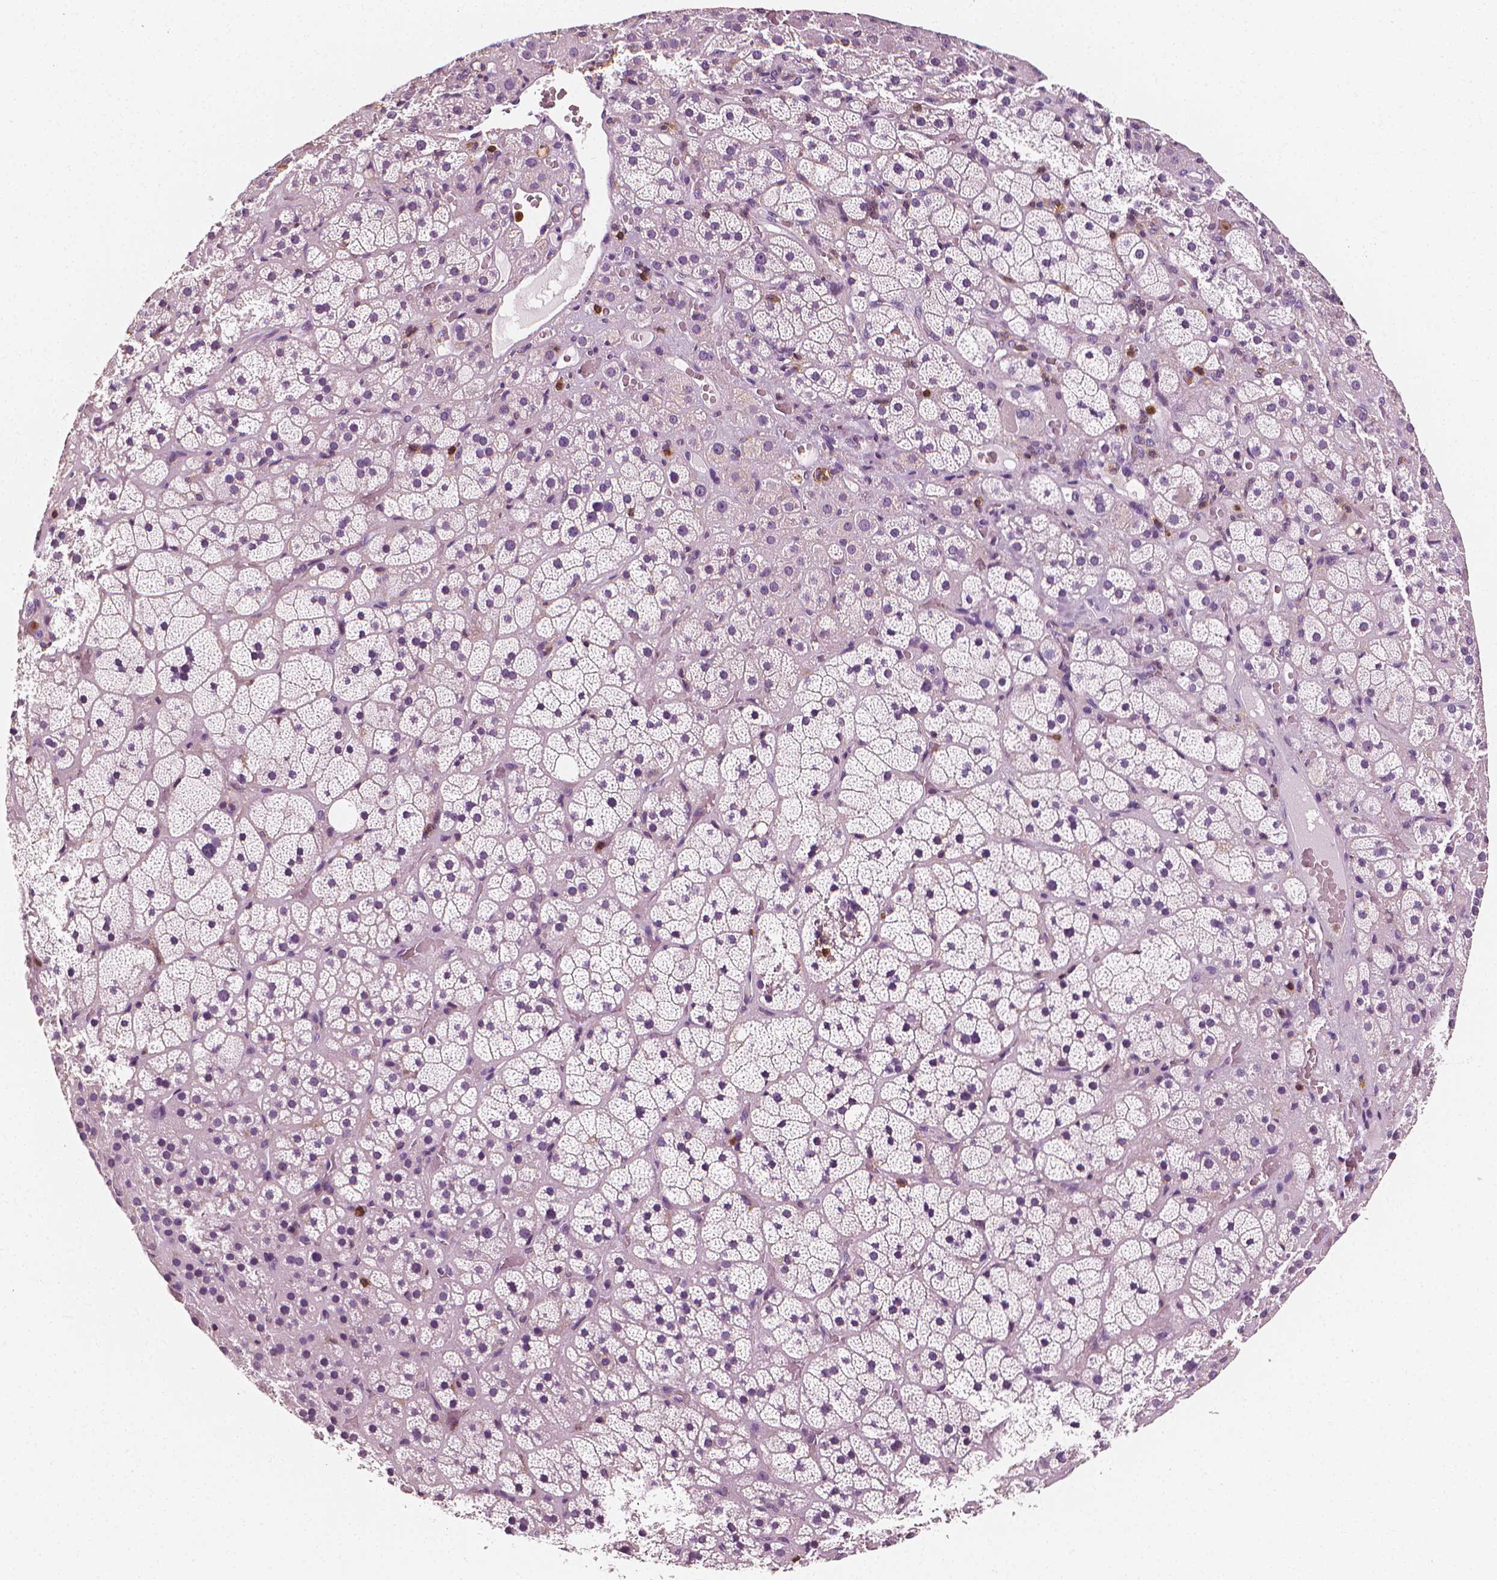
{"staining": {"intensity": "negative", "quantity": "none", "location": "none"}, "tissue": "adrenal gland", "cell_type": "Glandular cells", "image_type": "normal", "snomed": [{"axis": "morphology", "description": "Normal tissue, NOS"}, {"axis": "topography", "description": "Adrenal gland"}], "caption": "DAB immunohistochemical staining of benign human adrenal gland reveals no significant staining in glandular cells.", "gene": "PTPRC", "patient": {"sex": "male", "age": 57}}